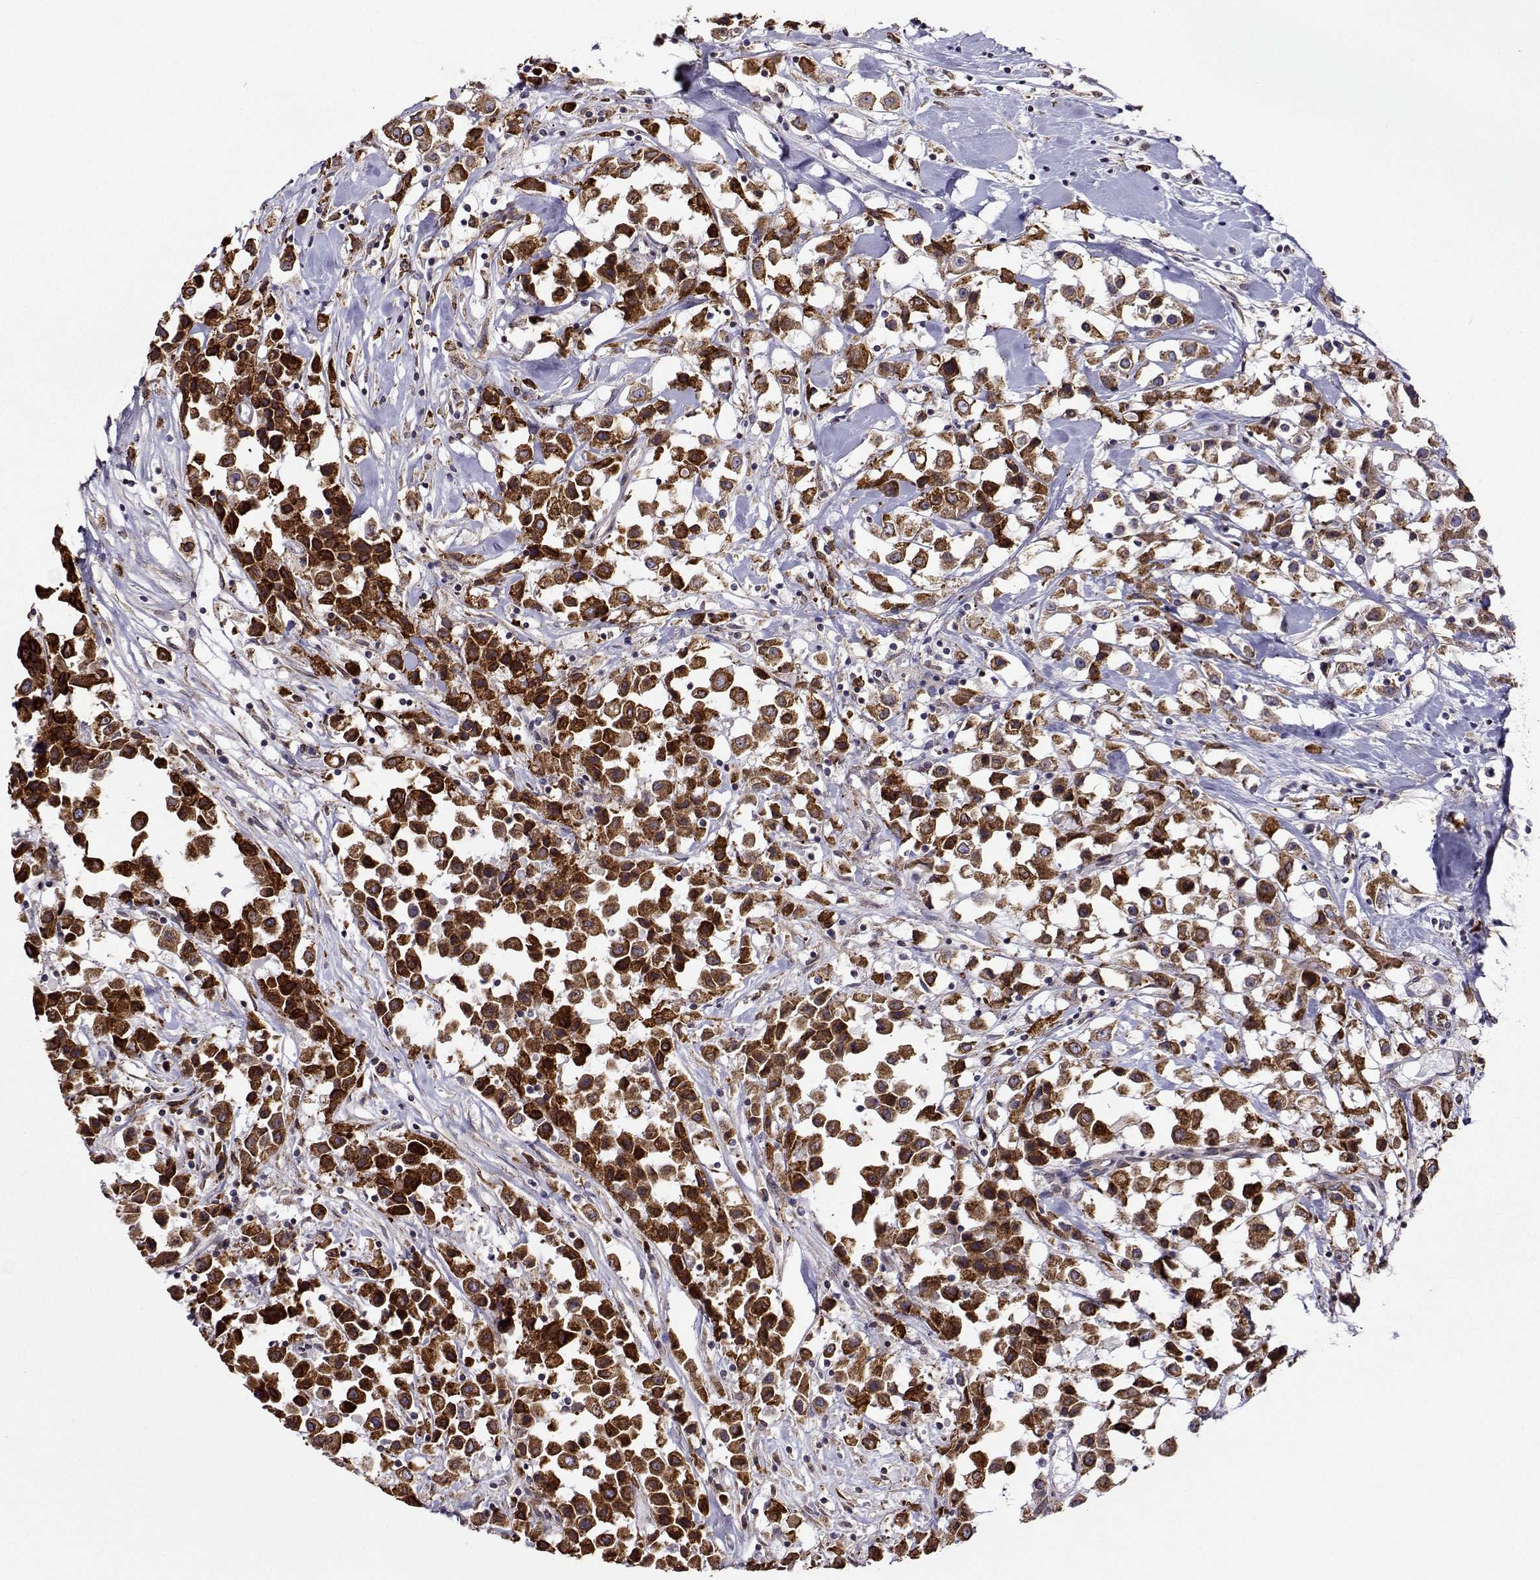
{"staining": {"intensity": "strong", "quantity": ">75%", "location": "cytoplasmic/membranous"}, "tissue": "breast cancer", "cell_type": "Tumor cells", "image_type": "cancer", "snomed": [{"axis": "morphology", "description": "Duct carcinoma"}, {"axis": "topography", "description": "Breast"}], "caption": "IHC (DAB (3,3'-diaminobenzidine)) staining of human breast cancer exhibits strong cytoplasmic/membranous protein positivity in approximately >75% of tumor cells.", "gene": "PGRMC2", "patient": {"sex": "female", "age": 61}}